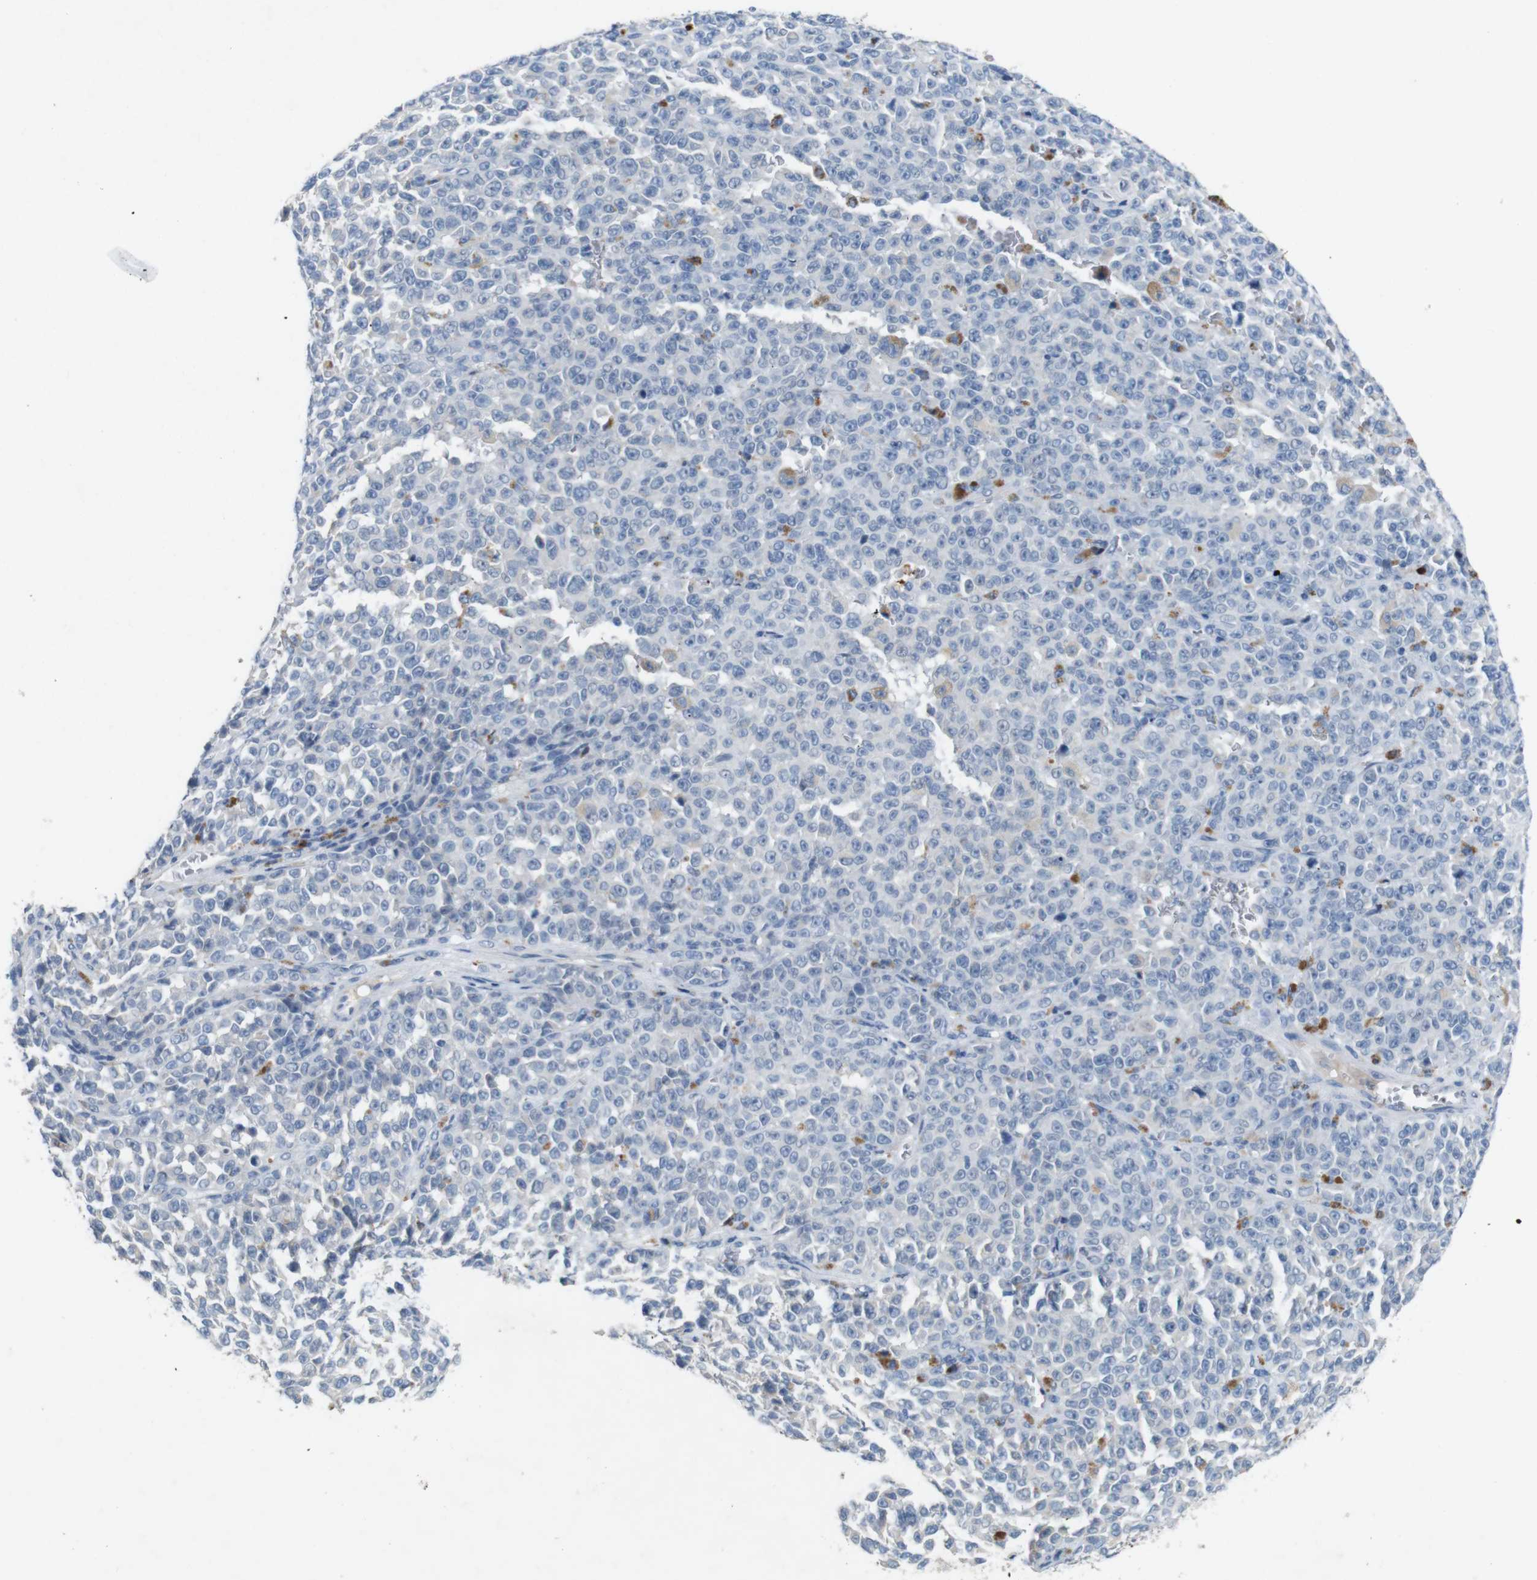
{"staining": {"intensity": "negative", "quantity": "none", "location": "none"}, "tissue": "melanoma", "cell_type": "Tumor cells", "image_type": "cancer", "snomed": [{"axis": "morphology", "description": "Malignant melanoma, NOS"}, {"axis": "topography", "description": "Skin"}], "caption": "A high-resolution photomicrograph shows immunohistochemistry staining of malignant melanoma, which reveals no significant staining in tumor cells.", "gene": "SLC2A8", "patient": {"sex": "female", "age": 82}}